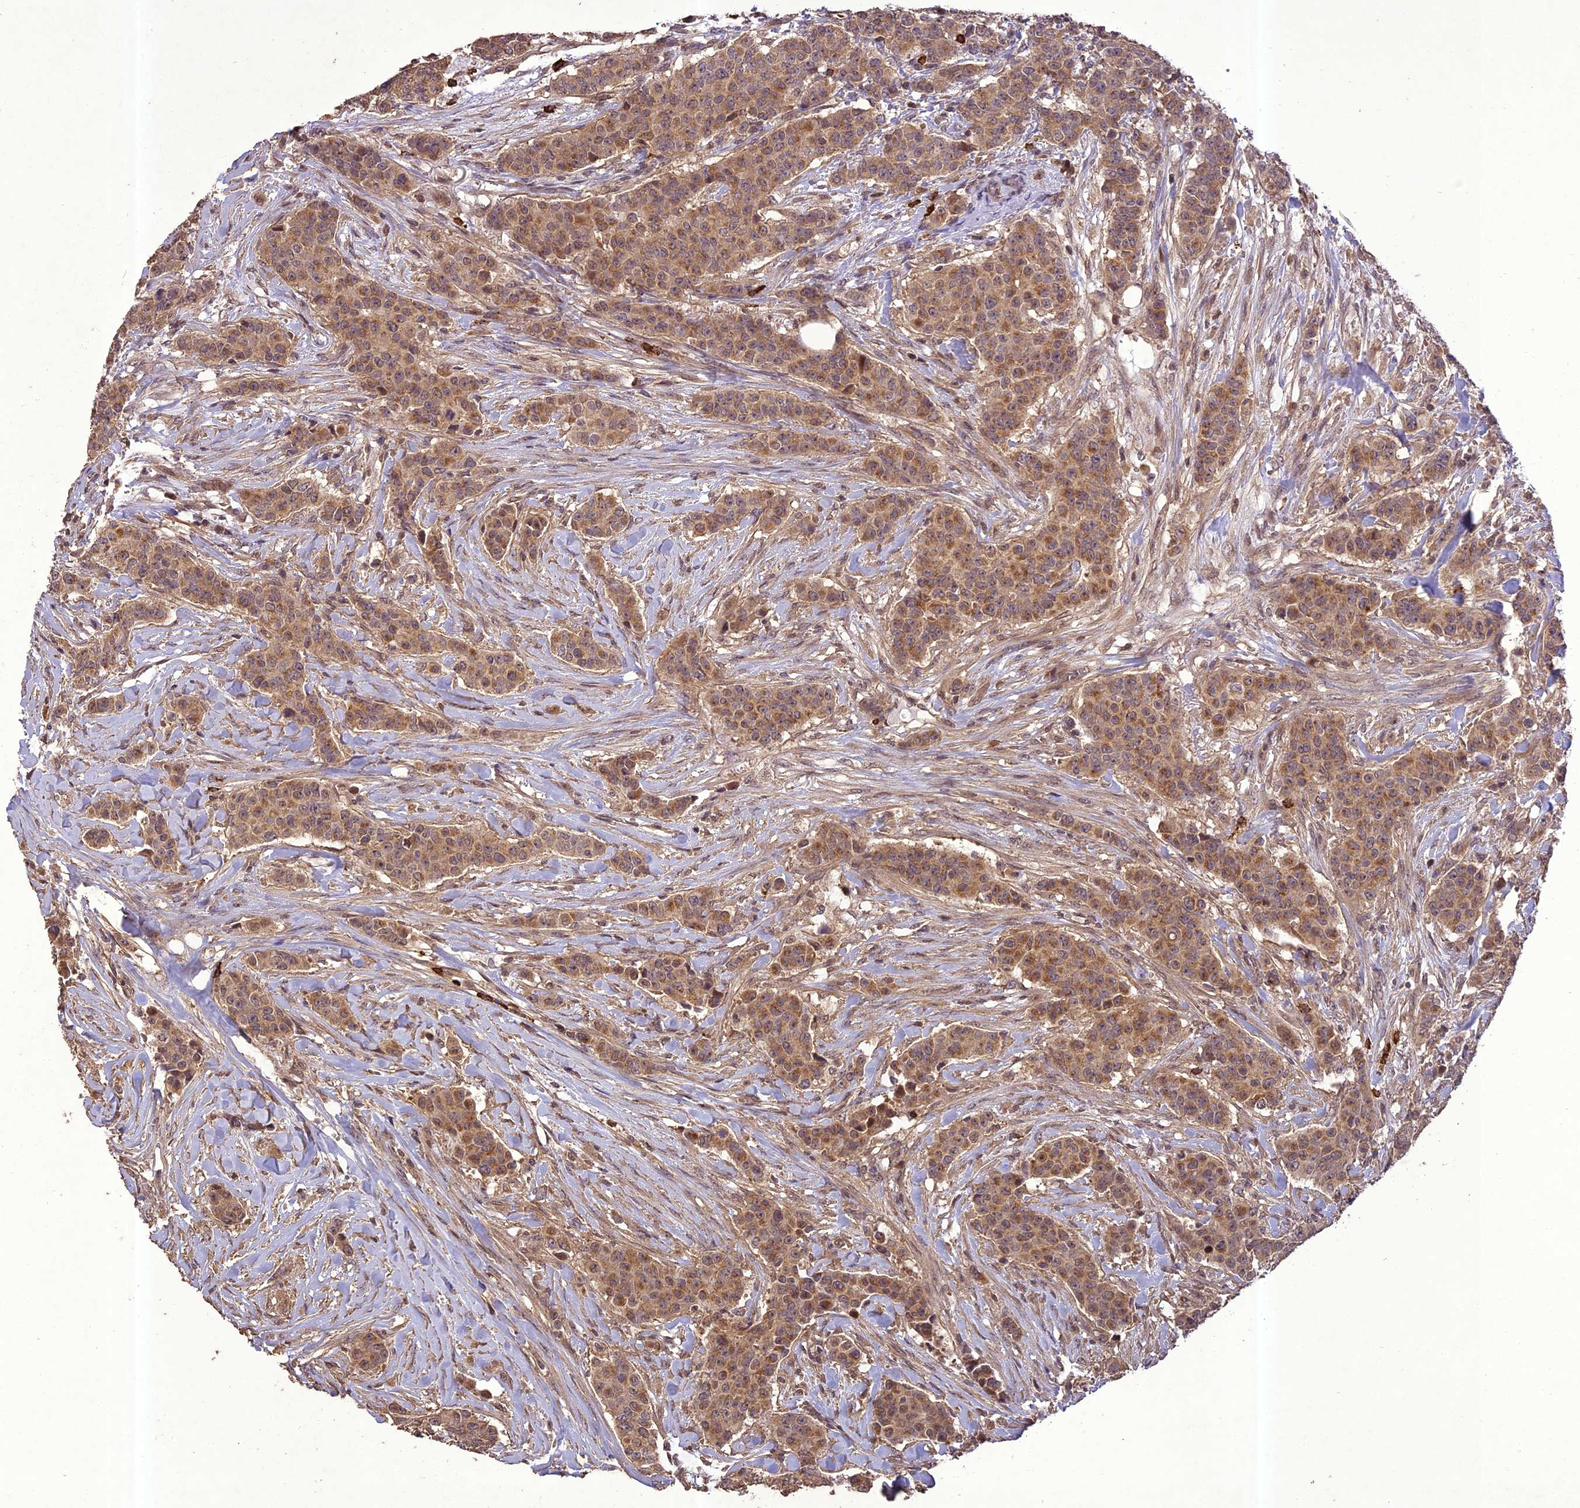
{"staining": {"intensity": "moderate", "quantity": "25%-75%", "location": "cytoplasmic/membranous"}, "tissue": "breast cancer", "cell_type": "Tumor cells", "image_type": "cancer", "snomed": [{"axis": "morphology", "description": "Duct carcinoma"}, {"axis": "topography", "description": "Breast"}], "caption": "This photomicrograph reveals IHC staining of breast invasive ductal carcinoma, with medium moderate cytoplasmic/membranous staining in approximately 25%-75% of tumor cells.", "gene": "TIGD7", "patient": {"sex": "female", "age": 40}}